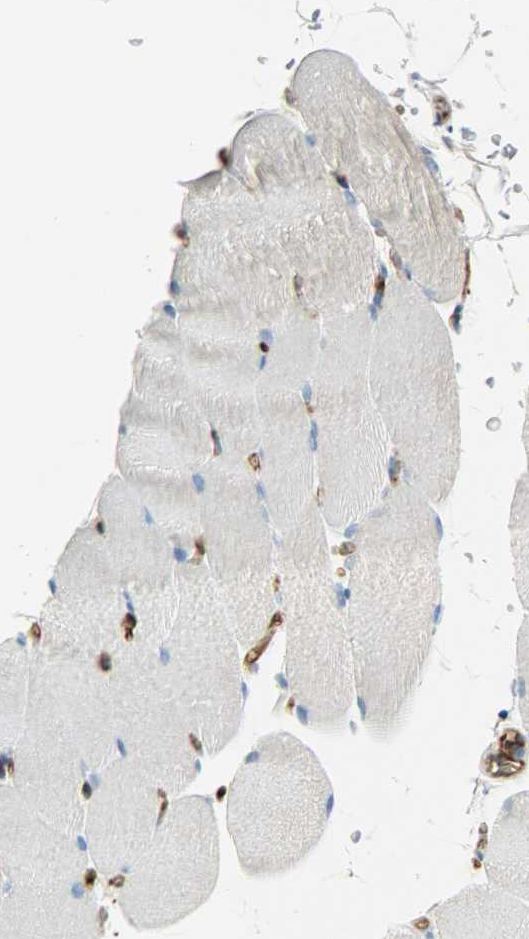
{"staining": {"intensity": "negative", "quantity": "none", "location": "none"}, "tissue": "skeletal muscle", "cell_type": "Myocytes", "image_type": "normal", "snomed": [{"axis": "morphology", "description": "Normal tissue, NOS"}, {"axis": "topography", "description": "Skeletal muscle"}], "caption": "DAB (3,3'-diaminobenzidine) immunohistochemical staining of normal skeletal muscle displays no significant staining in myocytes. Nuclei are stained in blue.", "gene": "WARS1", "patient": {"sex": "female", "age": 37}}